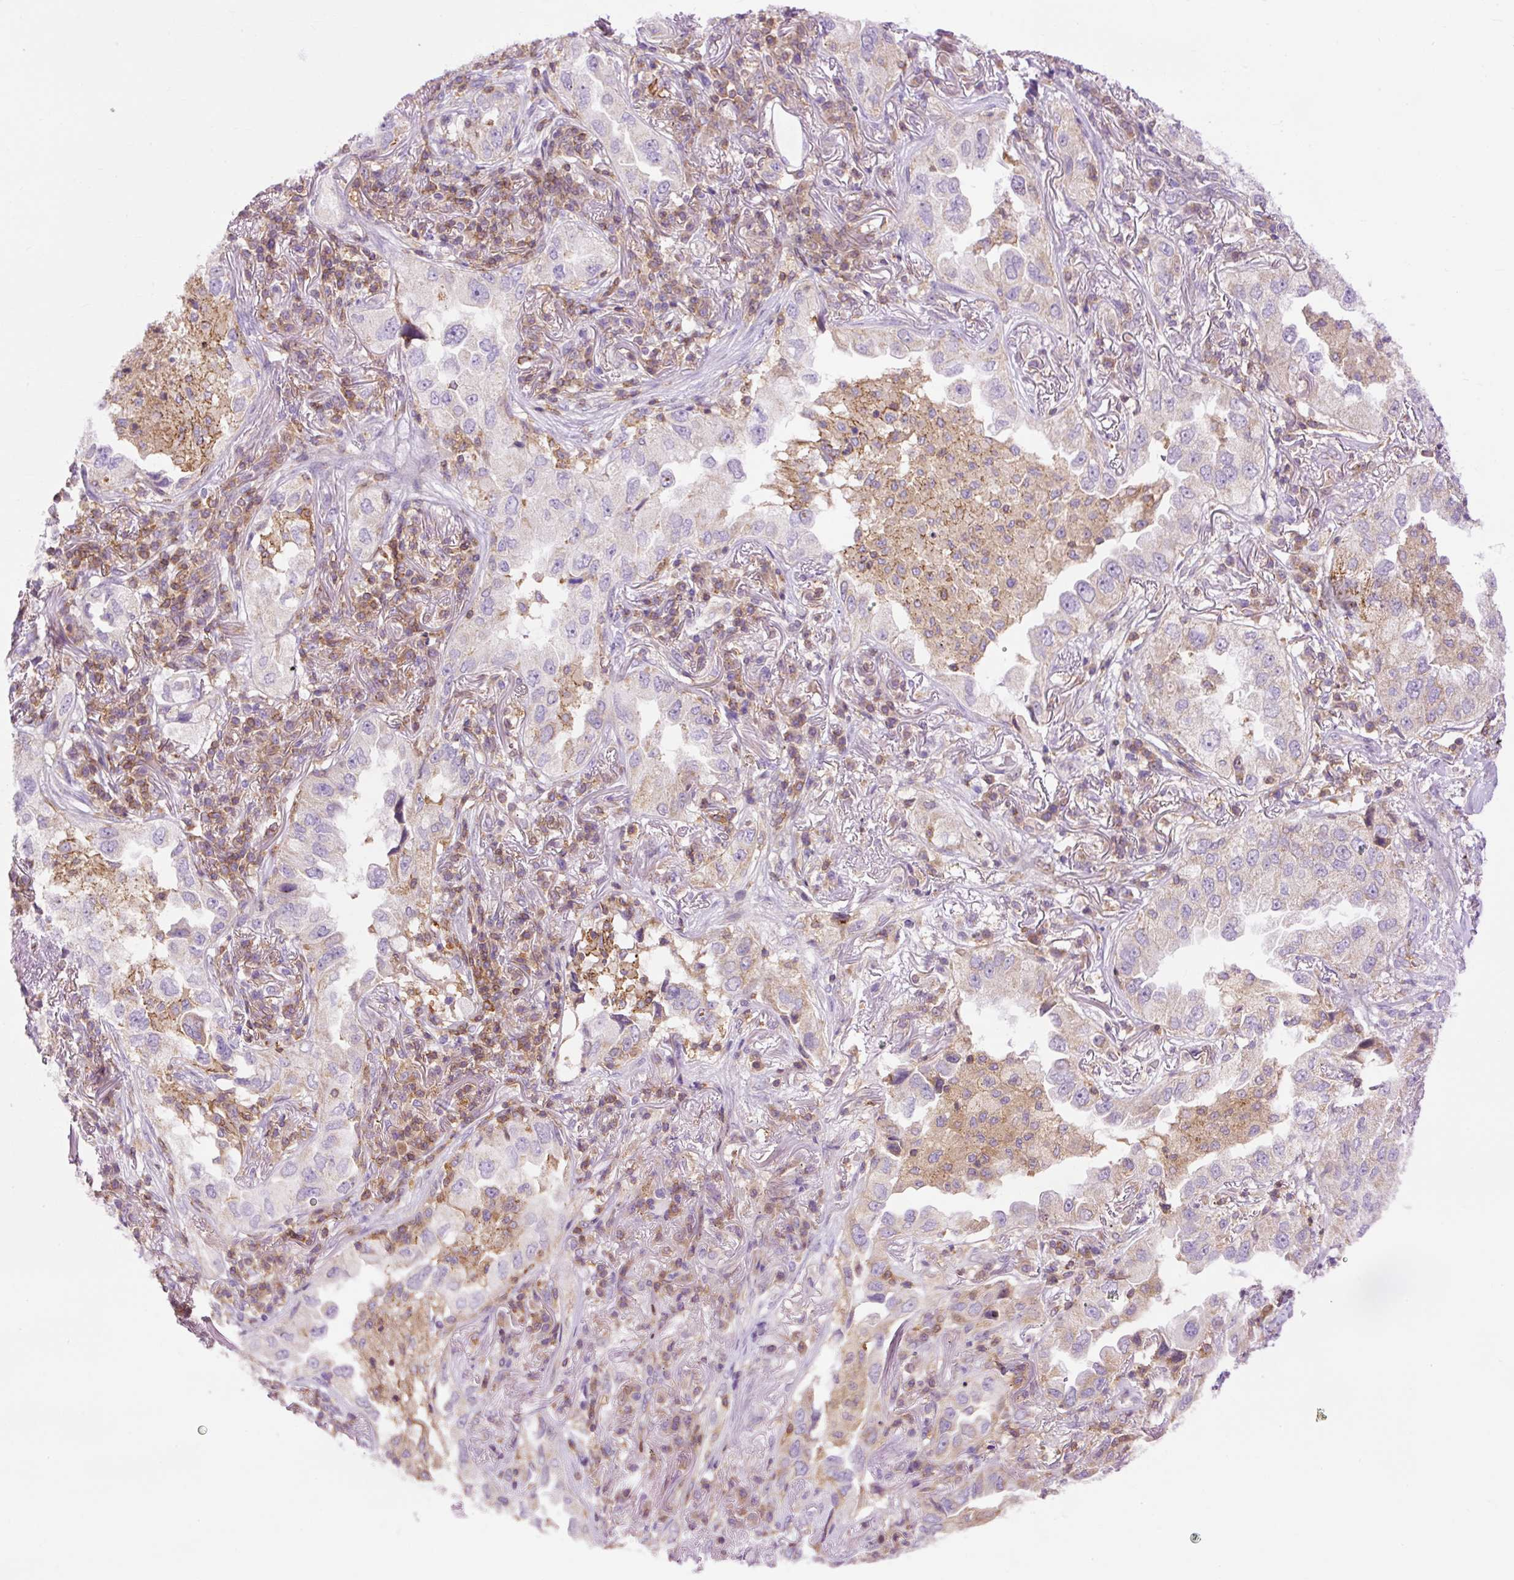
{"staining": {"intensity": "weak", "quantity": "<25%", "location": "cytoplasmic/membranous"}, "tissue": "lung cancer", "cell_type": "Tumor cells", "image_type": "cancer", "snomed": [{"axis": "morphology", "description": "Adenocarcinoma, NOS"}, {"axis": "topography", "description": "Lung"}], "caption": "There is no significant positivity in tumor cells of lung cancer (adenocarcinoma).", "gene": "CD83", "patient": {"sex": "female", "age": 69}}